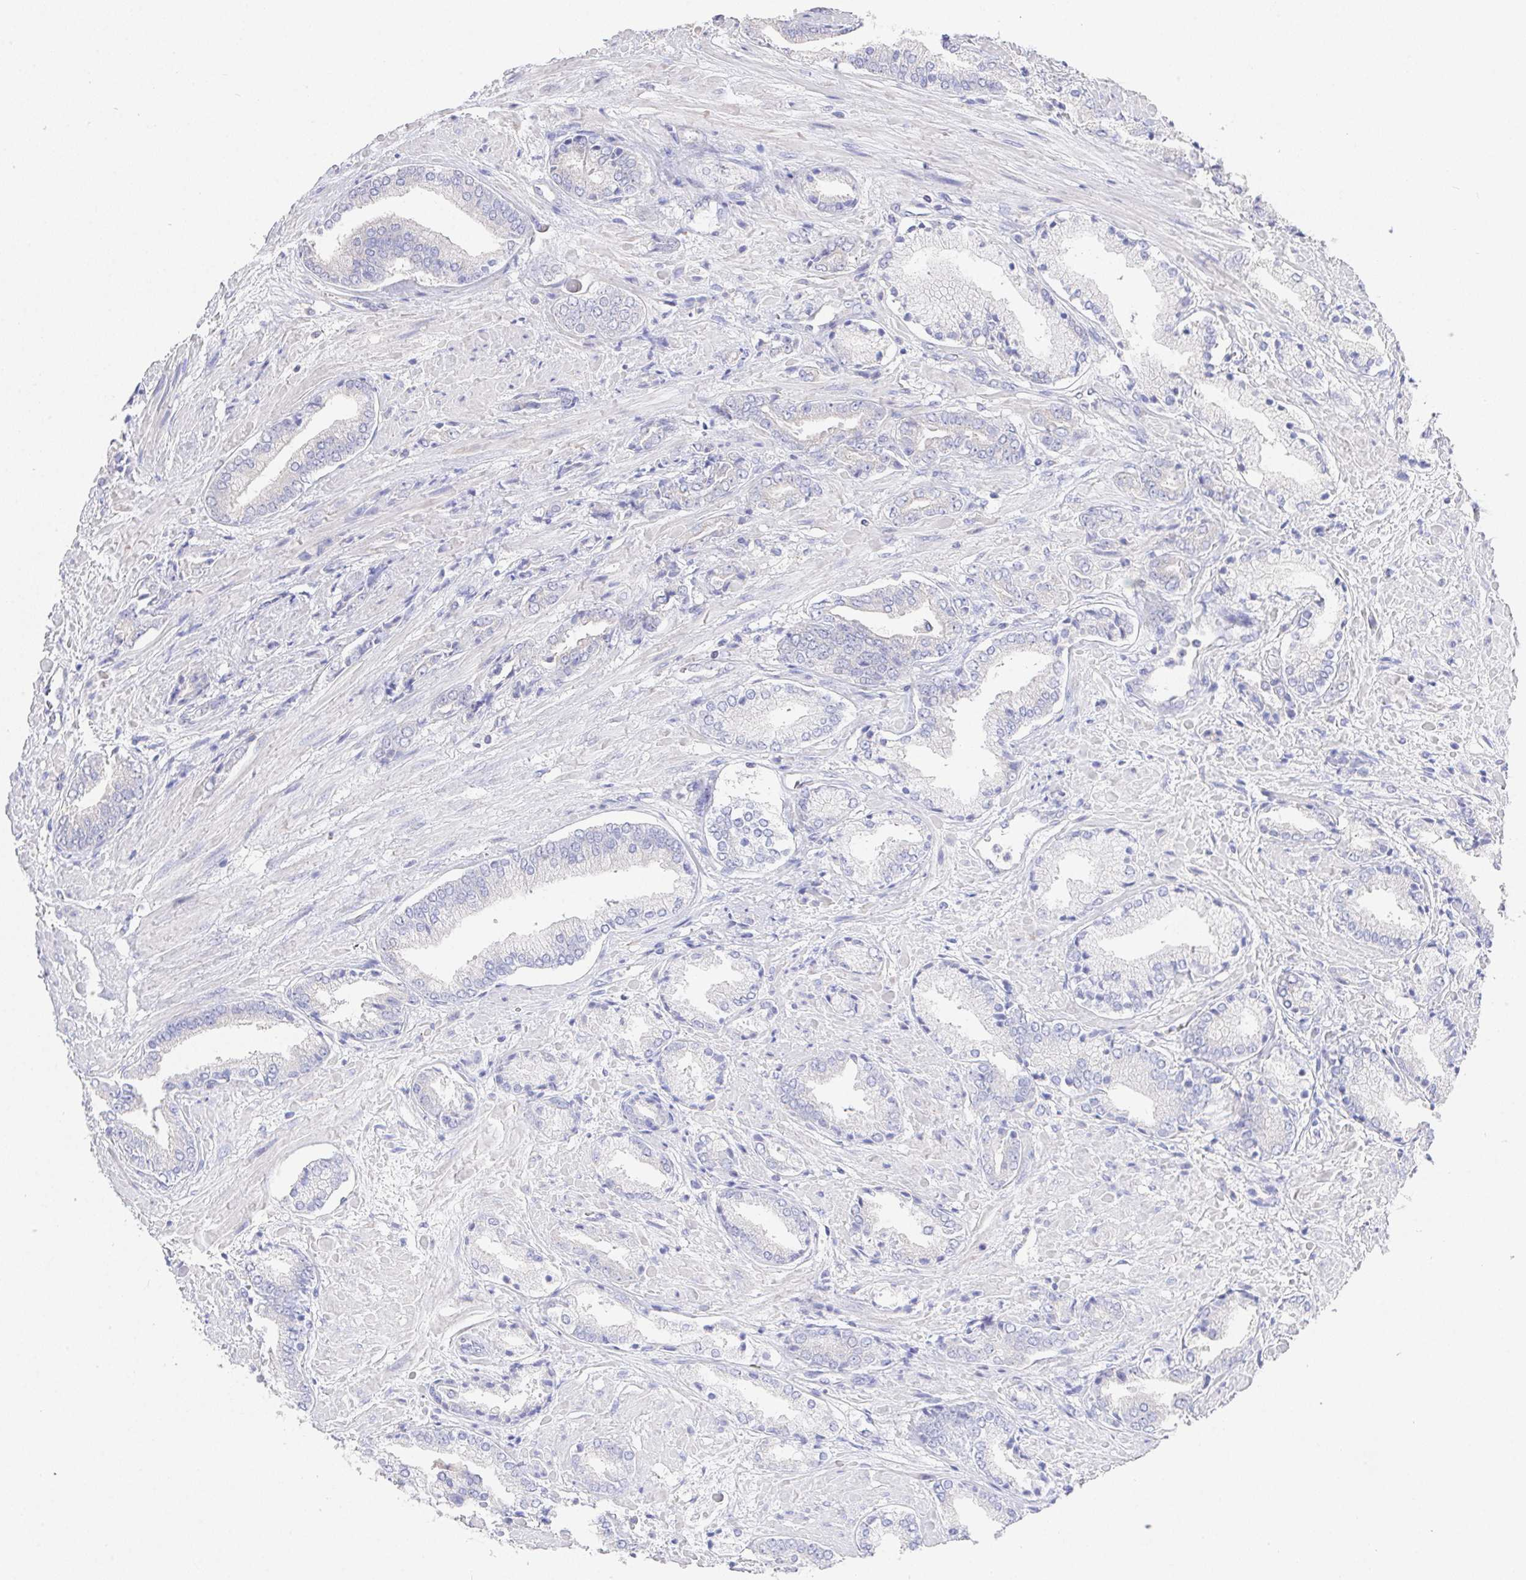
{"staining": {"intensity": "negative", "quantity": "none", "location": "none"}, "tissue": "prostate cancer", "cell_type": "Tumor cells", "image_type": "cancer", "snomed": [{"axis": "morphology", "description": "Adenocarcinoma, High grade"}, {"axis": "topography", "description": "Prostate"}], "caption": "Immunohistochemical staining of human prostate cancer reveals no significant positivity in tumor cells.", "gene": "PRG3", "patient": {"sex": "male", "age": 56}}